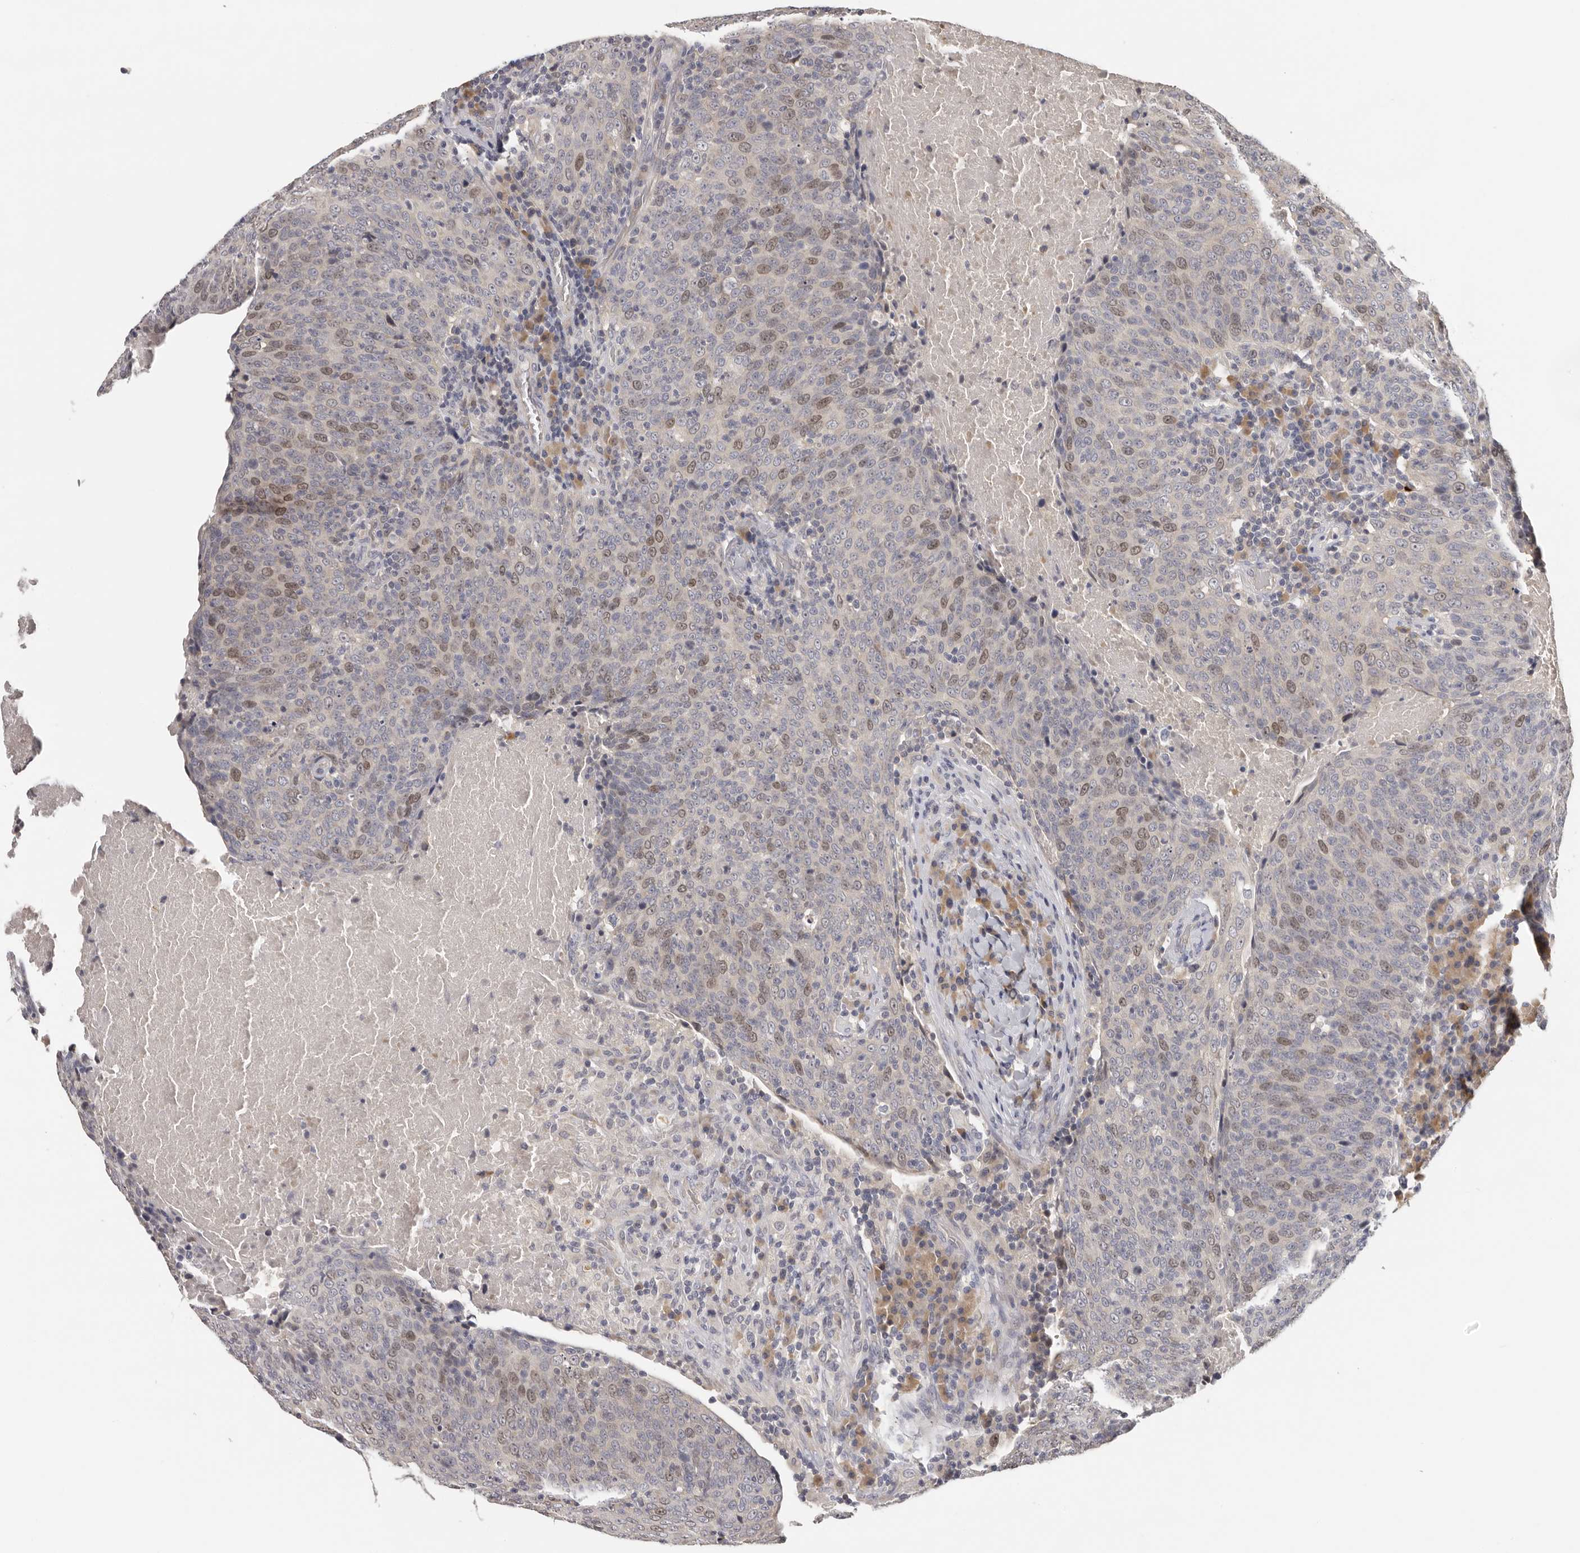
{"staining": {"intensity": "moderate", "quantity": "25%-75%", "location": "cytoplasmic/membranous,nuclear"}, "tissue": "head and neck cancer", "cell_type": "Tumor cells", "image_type": "cancer", "snomed": [{"axis": "morphology", "description": "Squamous cell carcinoma, NOS"}, {"axis": "morphology", "description": "Squamous cell carcinoma, metastatic, NOS"}, {"axis": "topography", "description": "Lymph node"}, {"axis": "topography", "description": "Head-Neck"}], "caption": "Squamous cell carcinoma (head and neck) stained with immunohistochemistry (IHC) shows moderate cytoplasmic/membranous and nuclear expression in about 25%-75% of tumor cells.", "gene": "KIF2B", "patient": {"sex": "male", "age": 62}}